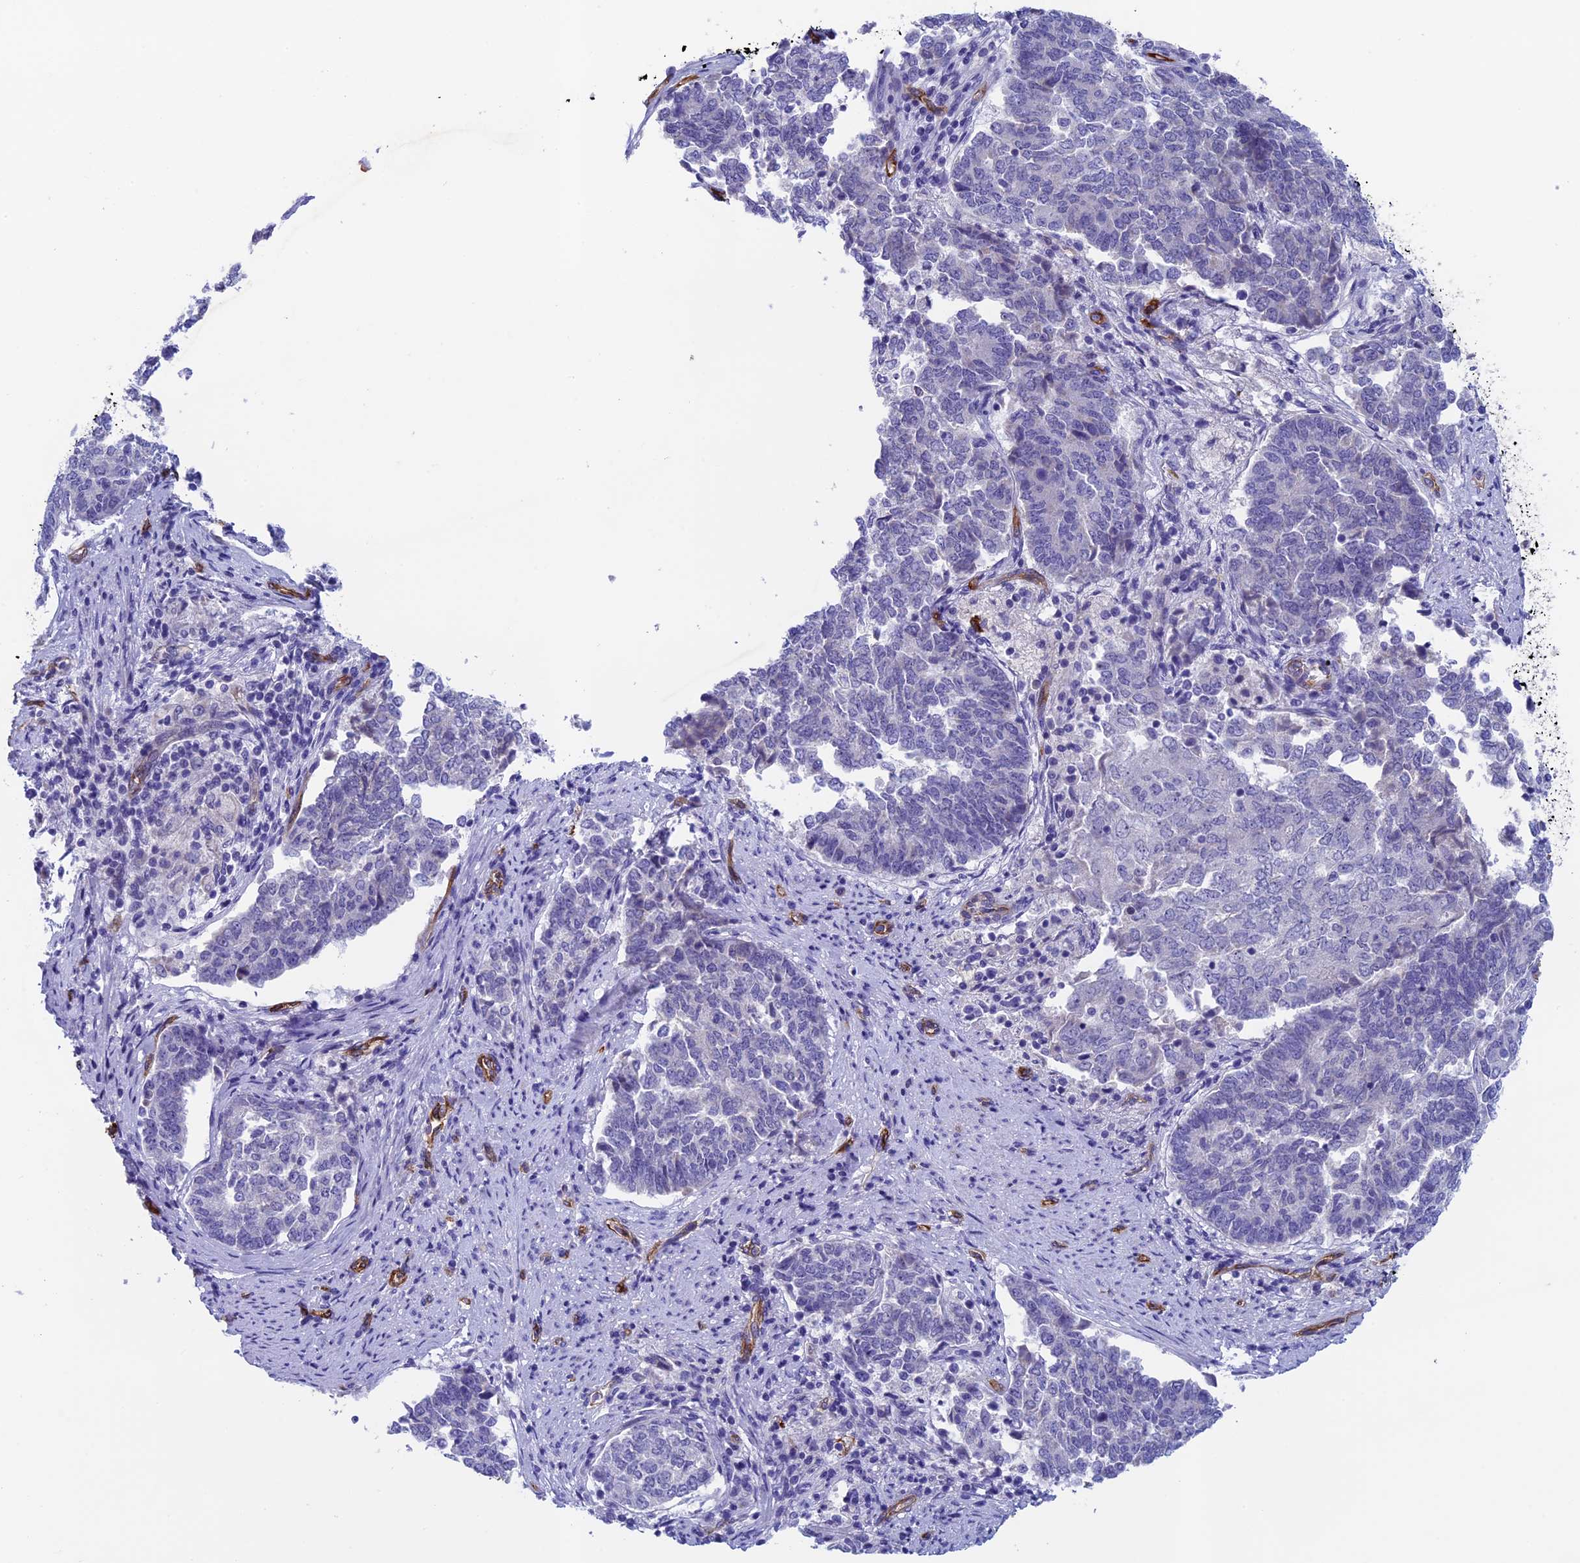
{"staining": {"intensity": "negative", "quantity": "none", "location": "none"}, "tissue": "endometrial cancer", "cell_type": "Tumor cells", "image_type": "cancer", "snomed": [{"axis": "morphology", "description": "Adenocarcinoma, NOS"}, {"axis": "topography", "description": "Endometrium"}], "caption": "Tumor cells are negative for protein expression in human endometrial cancer (adenocarcinoma).", "gene": "INSYN1", "patient": {"sex": "female", "age": 80}}